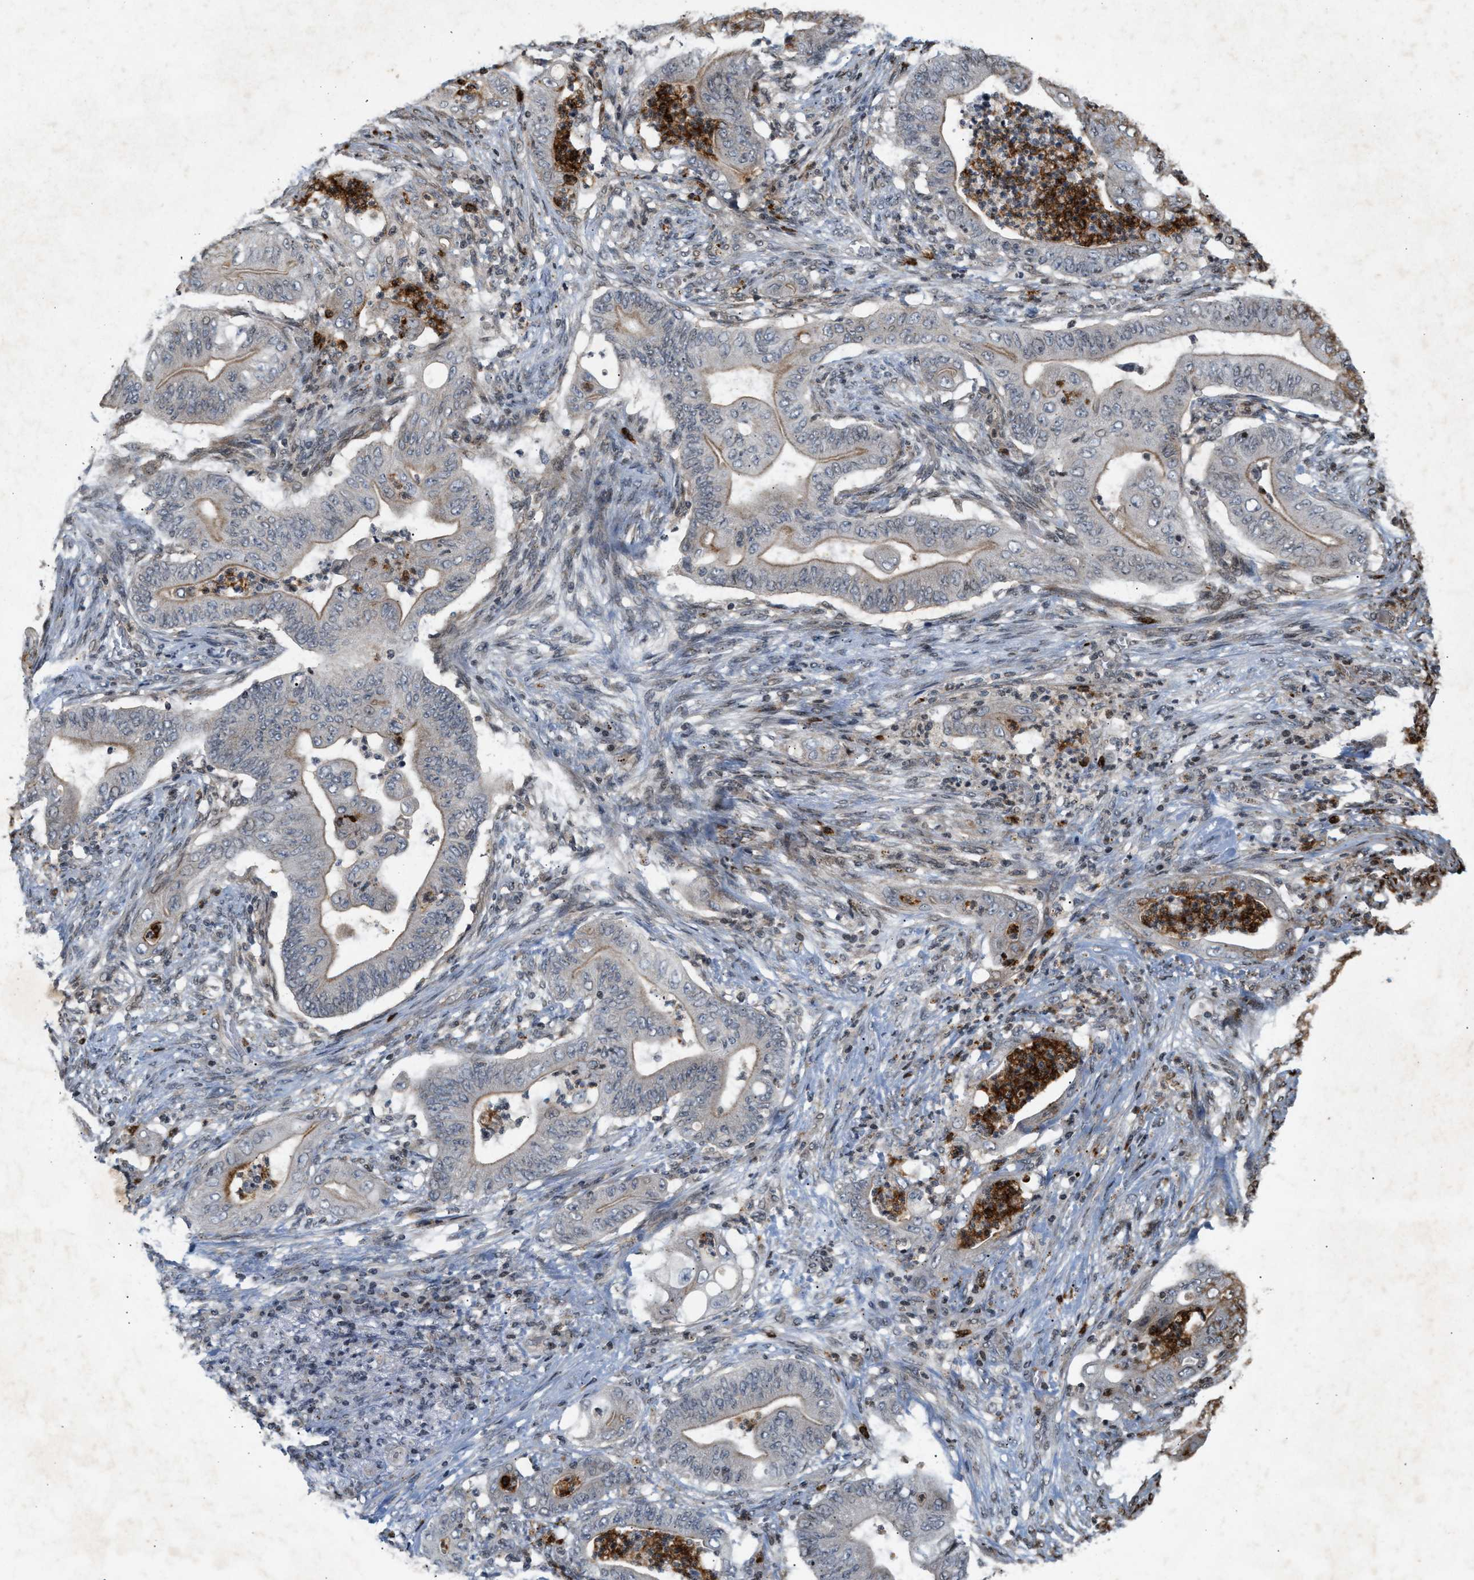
{"staining": {"intensity": "moderate", "quantity": ">75%", "location": "cytoplasmic/membranous"}, "tissue": "stomach cancer", "cell_type": "Tumor cells", "image_type": "cancer", "snomed": [{"axis": "morphology", "description": "Adenocarcinoma, NOS"}, {"axis": "topography", "description": "Stomach"}], "caption": "Stomach cancer stained for a protein exhibits moderate cytoplasmic/membranous positivity in tumor cells.", "gene": "ZPR1", "patient": {"sex": "female", "age": 73}}